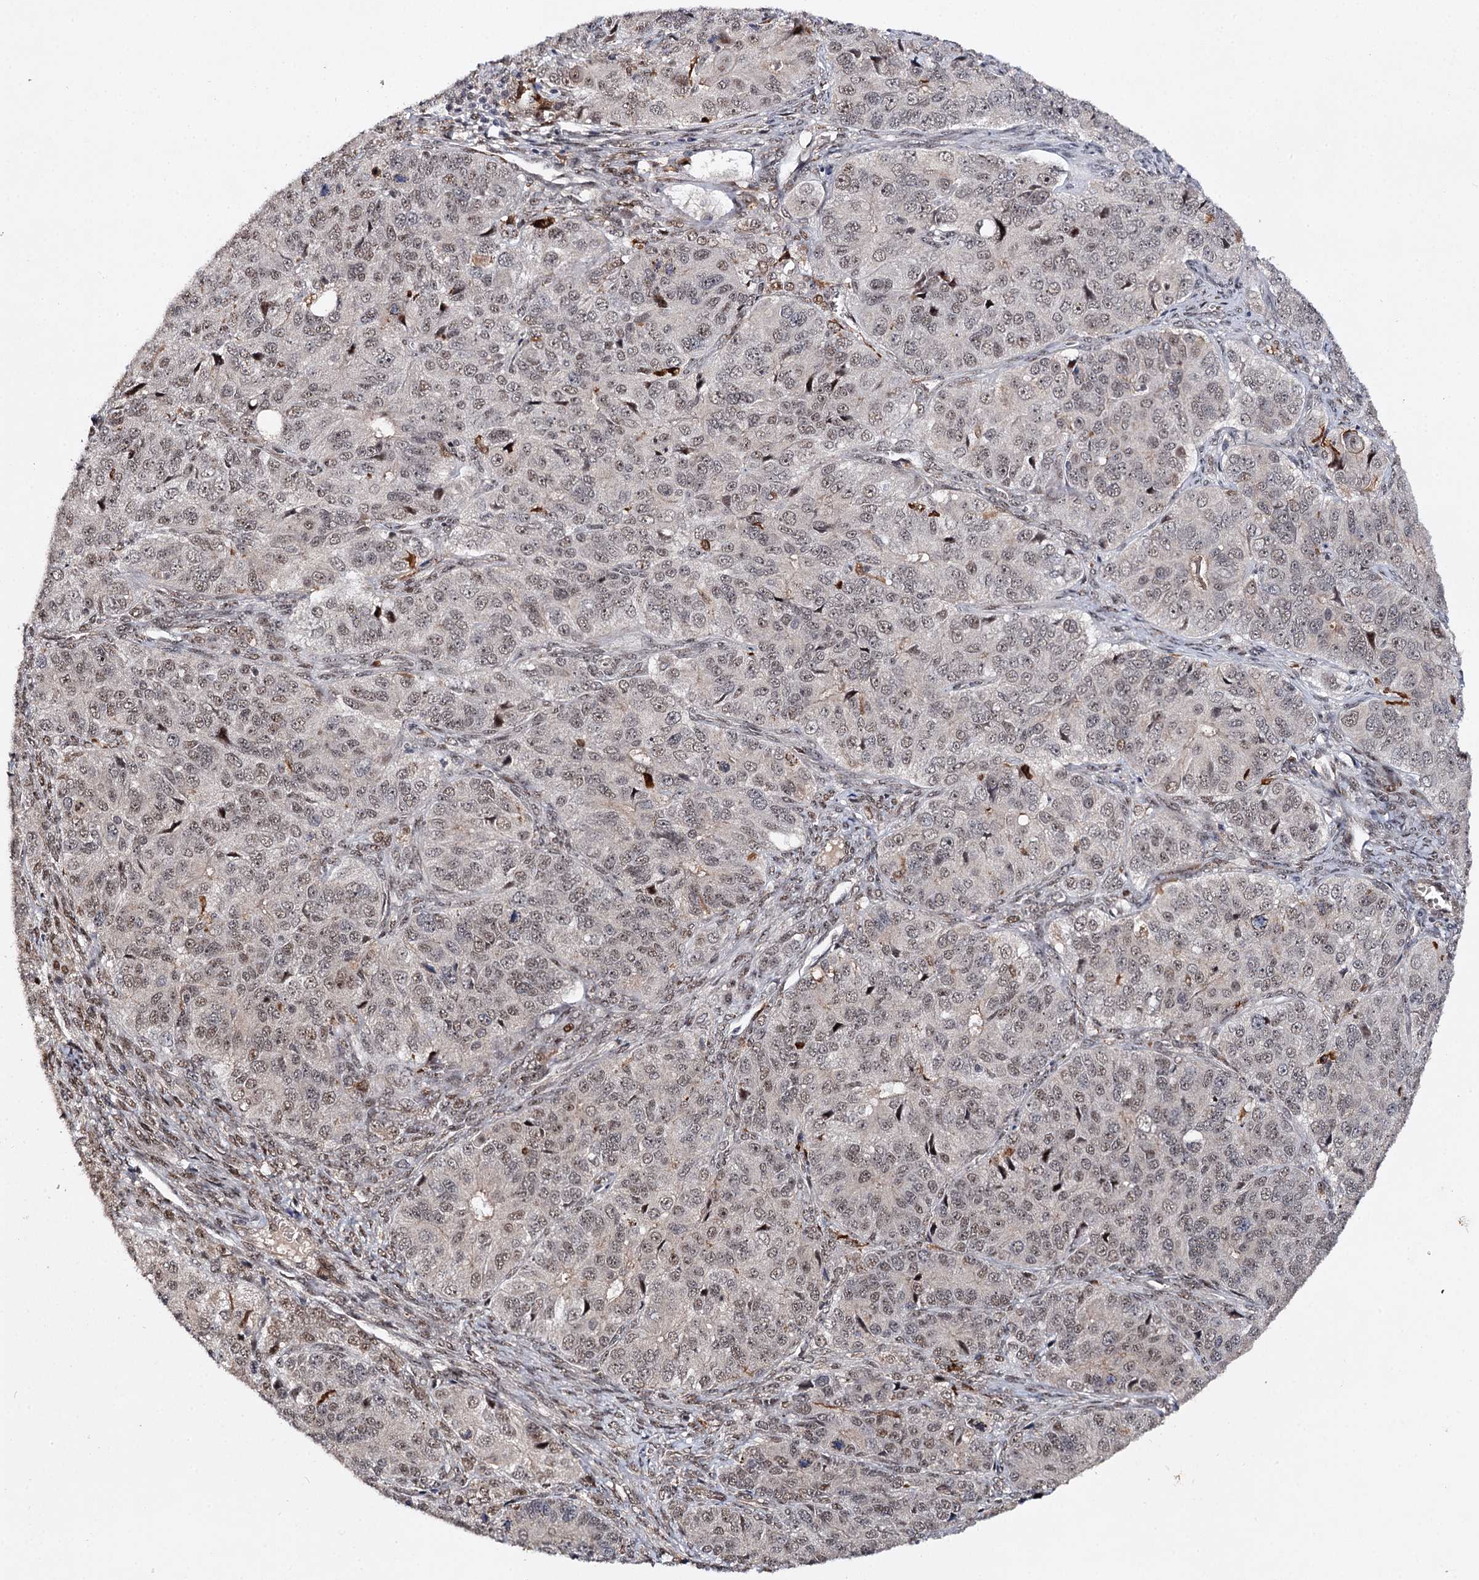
{"staining": {"intensity": "weak", "quantity": ">75%", "location": "nuclear"}, "tissue": "ovarian cancer", "cell_type": "Tumor cells", "image_type": "cancer", "snomed": [{"axis": "morphology", "description": "Carcinoma, endometroid"}, {"axis": "topography", "description": "Ovary"}], "caption": "Ovarian endometroid carcinoma stained for a protein reveals weak nuclear positivity in tumor cells.", "gene": "BUD13", "patient": {"sex": "female", "age": 51}}